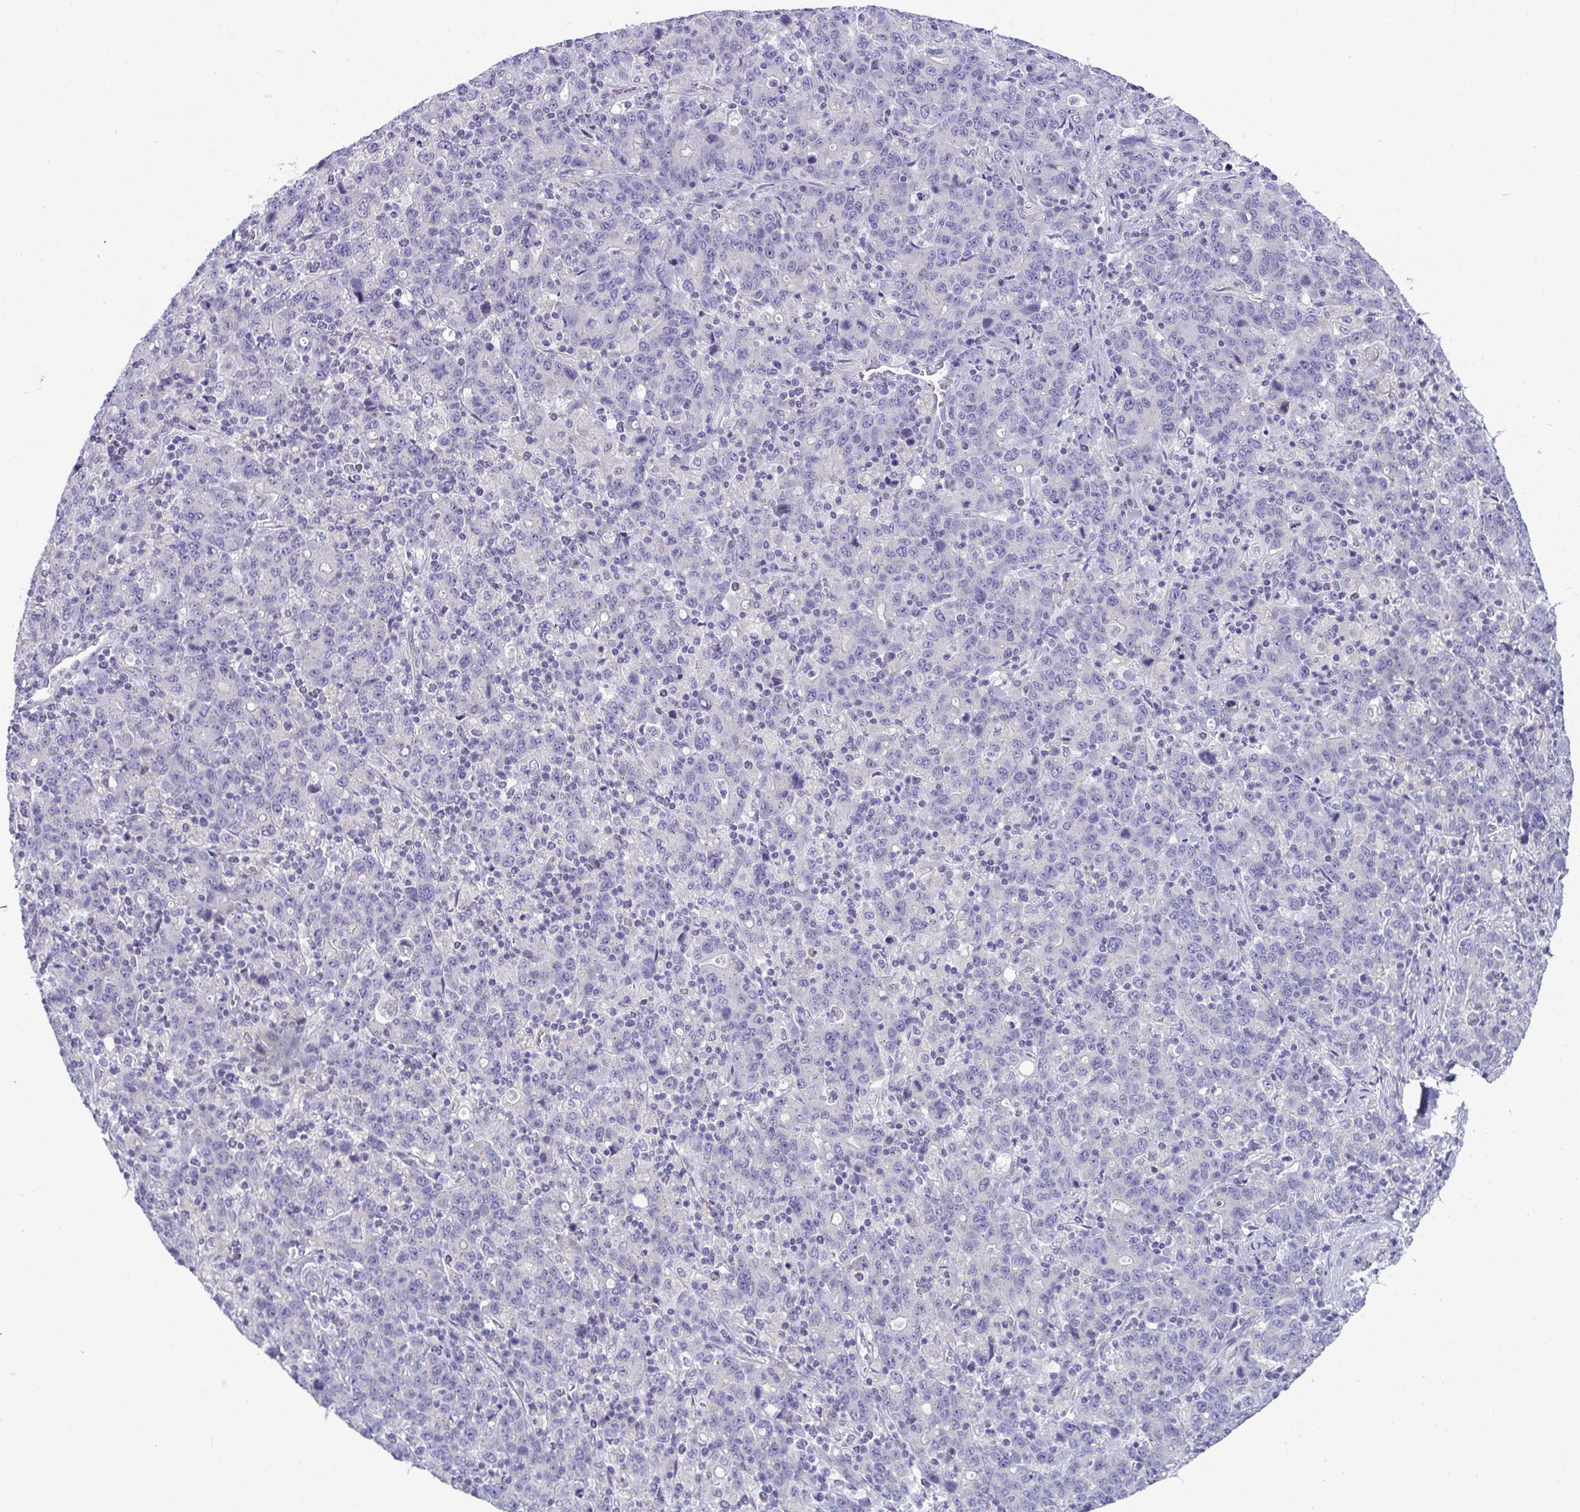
{"staining": {"intensity": "negative", "quantity": "none", "location": "none"}, "tissue": "stomach cancer", "cell_type": "Tumor cells", "image_type": "cancer", "snomed": [{"axis": "morphology", "description": "Adenocarcinoma, NOS"}, {"axis": "topography", "description": "Stomach, upper"}], "caption": "Adenocarcinoma (stomach) was stained to show a protein in brown. There is no significant staining in tumor cells. (Stains: DAB immunohistochemistry (IHC) with hematoxylin counter stain, Microscopy: brightfield microscopy at high magnification).", "gene": "PLA2G12B", "patient": {"sex": "male", "age": 69}}